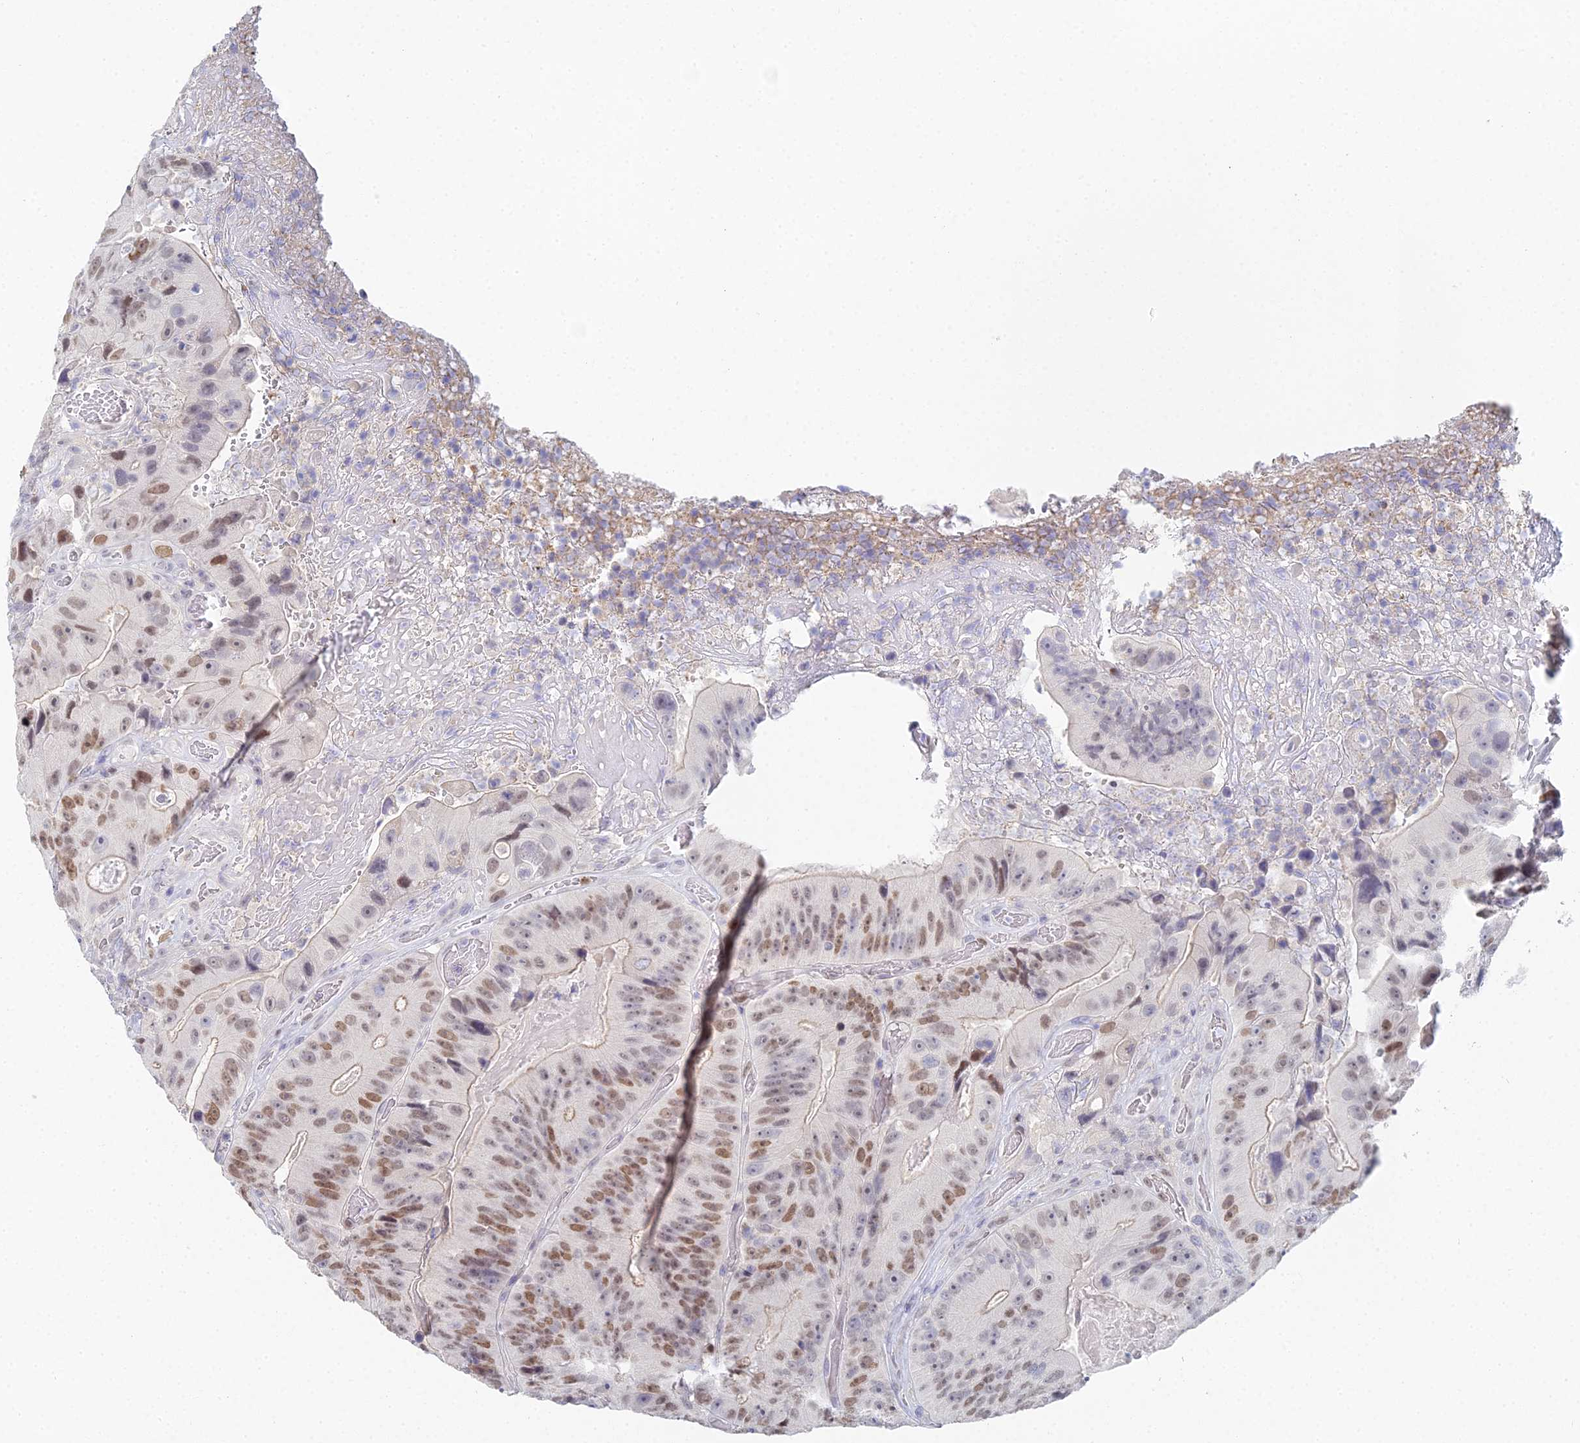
{"staining": {"intensity": "moderate", "quantity": "25%-75%", "location": "nuclear"}, "tissue": "colorectal cancer", "cell_type": "Tumor cells", "image_type": "cancer", "snomed": [{"axis": "morphology", "description": "Adenocarcinoma, NOS"}, {"axis": "topography", "description": "Colon"}], "caption": "This is an image of IHC staining of colorectal cancer, which shows moderate positivity in the nuclear of tumor cells.", "gene": "MCM2", "patient": {"sex": "female", "age": 86}}